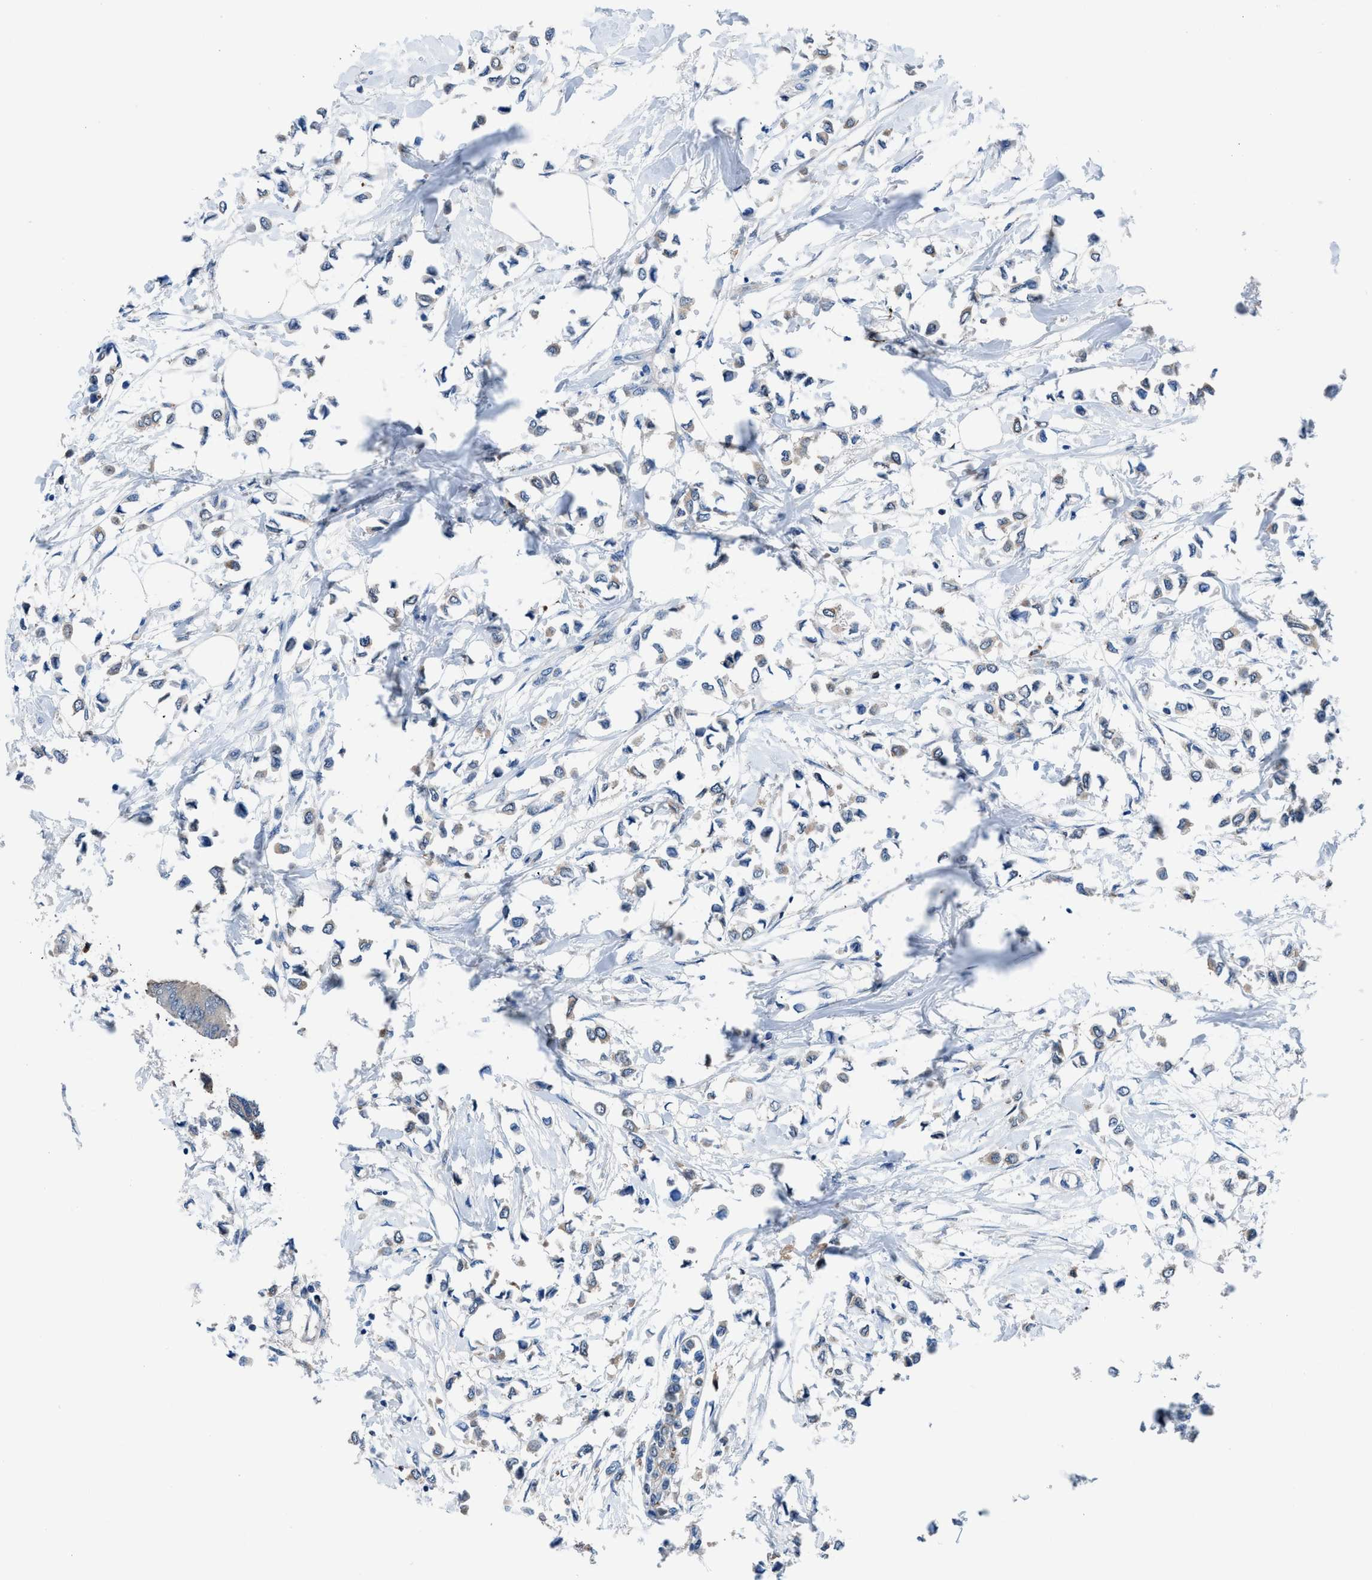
{"staining": {"intensity": "weak", "quantity": "25%-75%", "location": "cytoplasmic/membranous"}, "tissue": "breast cancer", "cell_type": "Tumor cells", "image_type": "cancer", "snomed": [{"axis": "morphology", "description": "Lobular carcinoma"}, {"axis": "topography", "description": "Breast"}], "caption": "This is an image of immunohistochemistry (IHC) staining of breast cancer (lobular carcinoma), which shows weak positivity in the cytoplasmic/membranous of tumor cells.", "gene": "UAP1", "patient": {"sex": "female", "age": 51}}